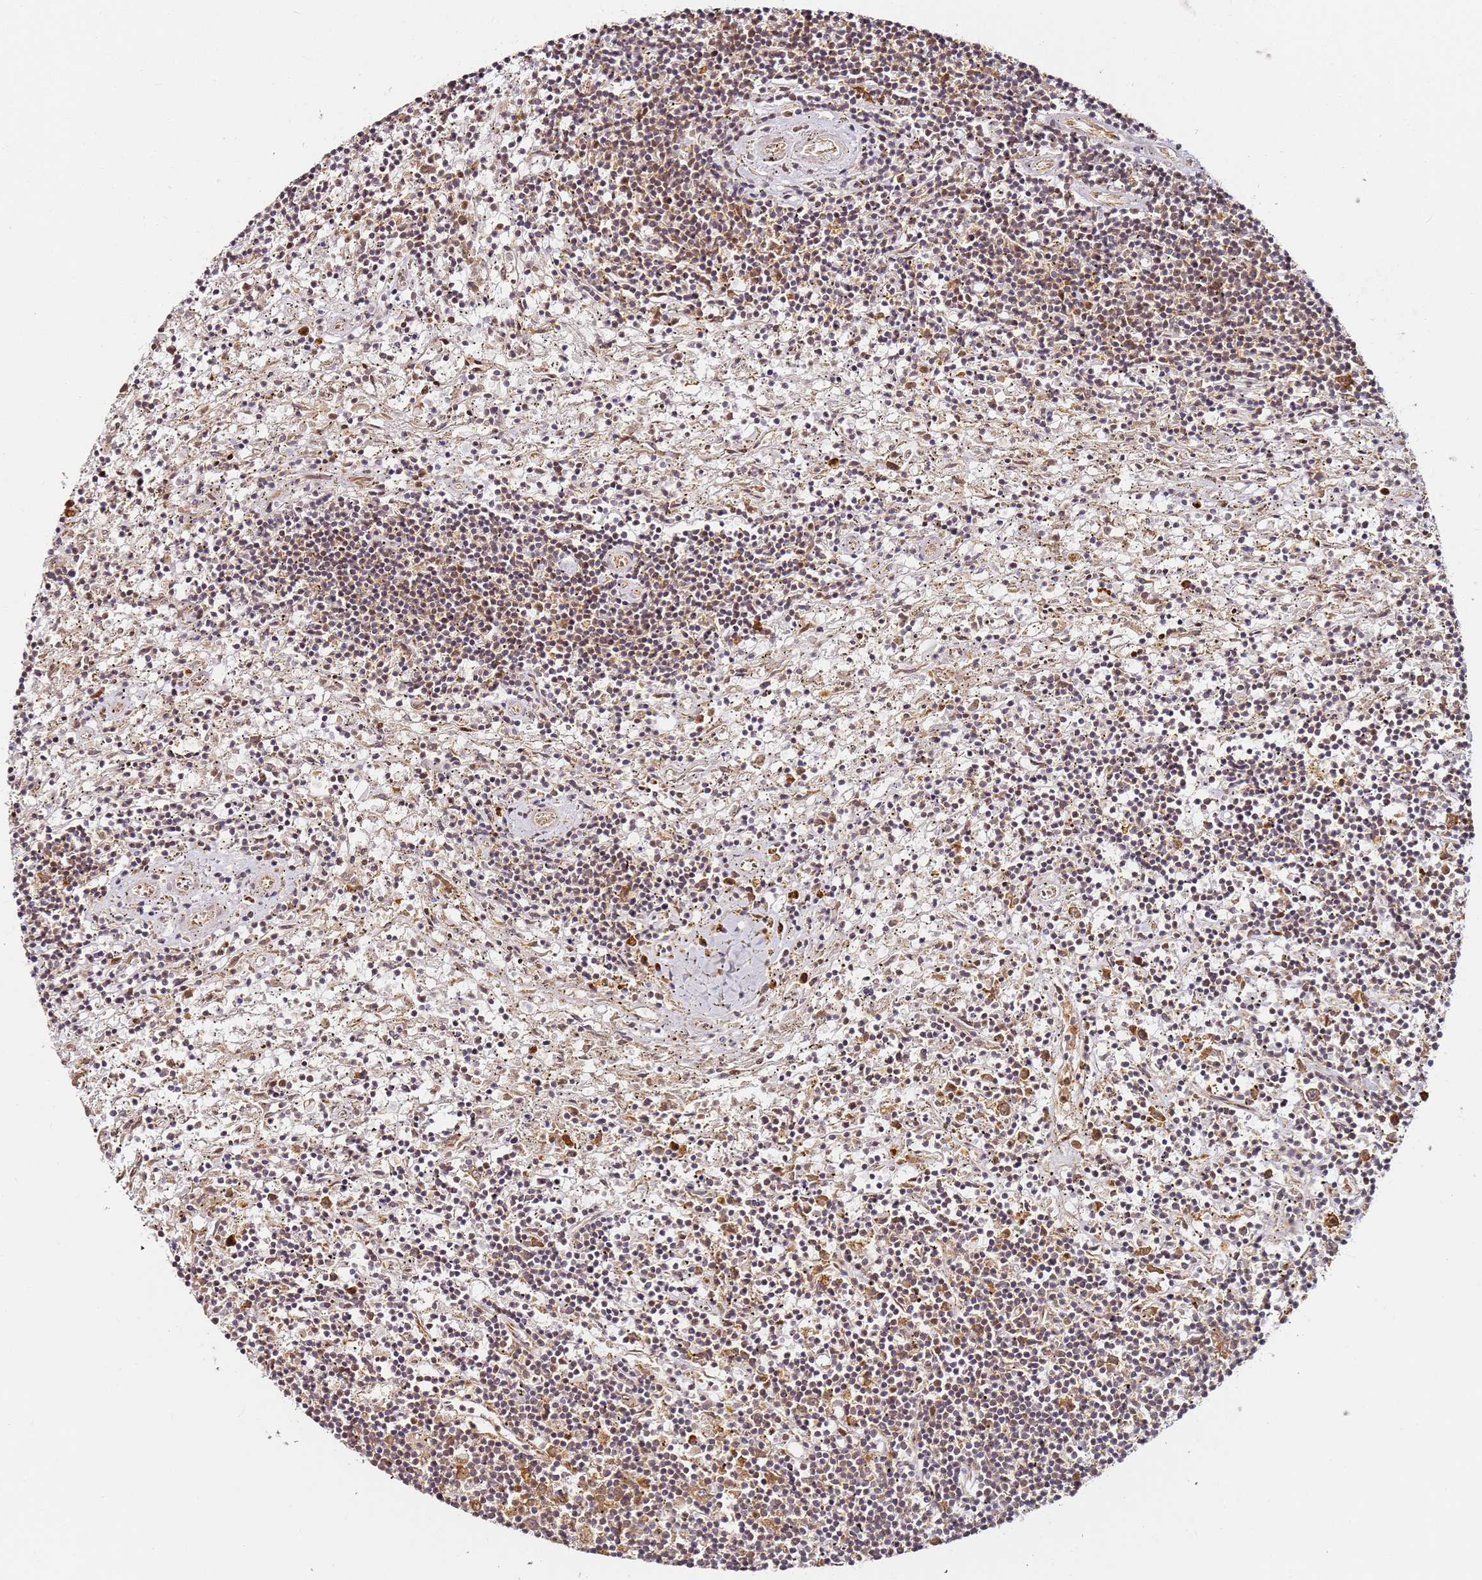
{"staining": {"intensity": "weak", "quantity": "25%-75%", "location": "cytoplasmic/membranous"}, "tissue": "lymphoma", "cell_type": "Tumor cells", "image_type": "cancer", "snomed": [{"axis": "morphology", "description": "Malignant lymphoma, non-Hodgkin's type, Low grade"}, {"axis": "topography", "description": "Spleen"}], "caption": "This is an image of immunohistochemistry (IHC) staining of lymphoma, which shows weak positivity in the cytoplasmic/membranous of tumor cells.", "gene": "RPS3A", "patient": {"sex": "male", "age": 76}}